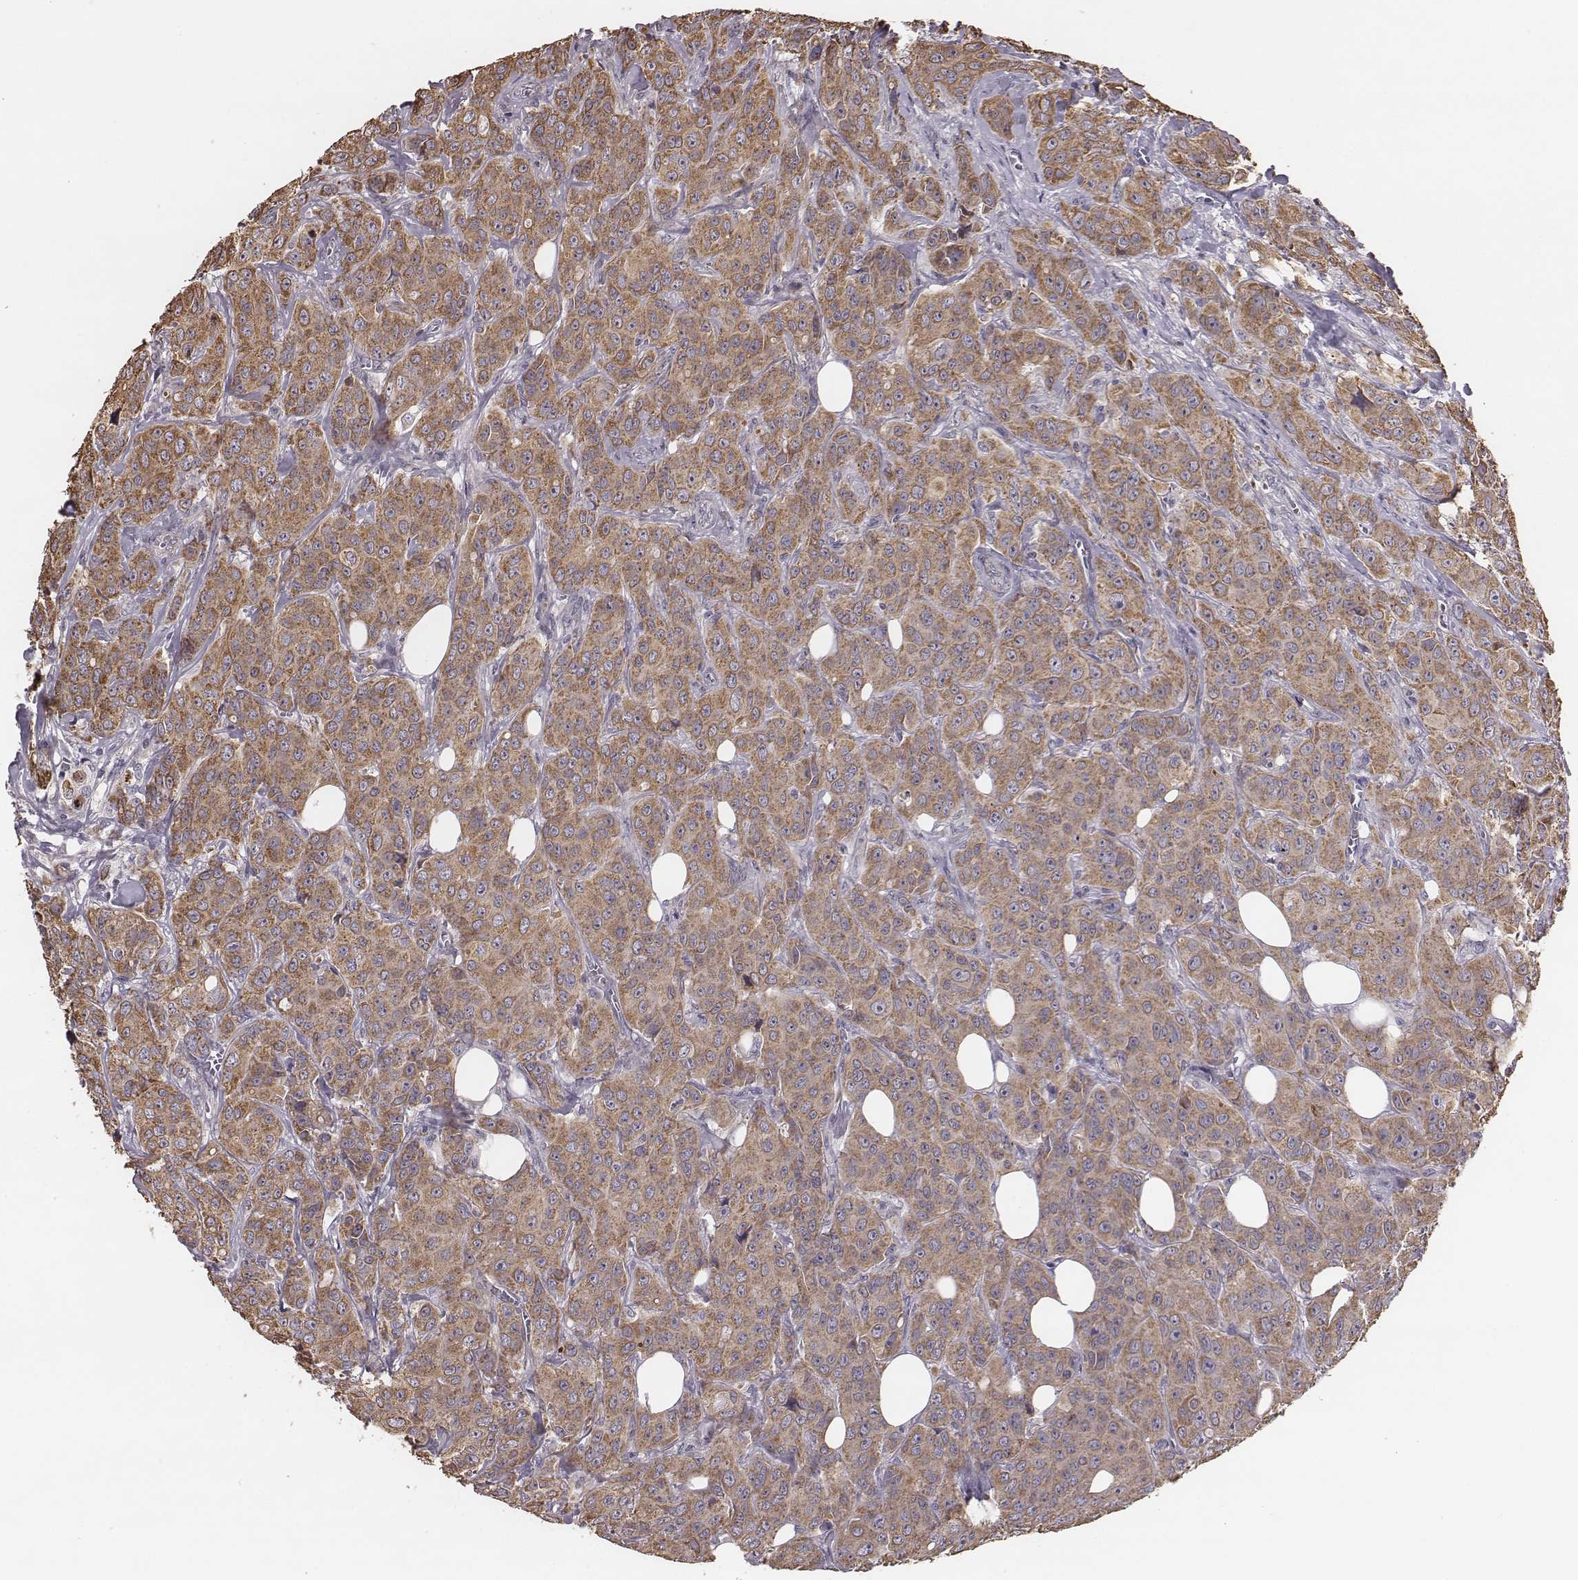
{"staining": {"intensity": "moderate", "quantity": ">75%", "location": "cytoplasmic/membranous"}, "tissue": "breast cancer", "cell_type": "Tumor cells", "image_type": "cancer", "snomed": [{"axis": "morphology", "description": "Duct carcinoma"}, {"axis": "topography", "description": "Breast"}], "caption": "The micrograph exhibits staining of breast cancer, revealing moderate cytoplasmic/membranous protein staining (brown color) within tumor cells.", "gene": "HAVCR1", "patient": {"sex": "female", "age": 43}}